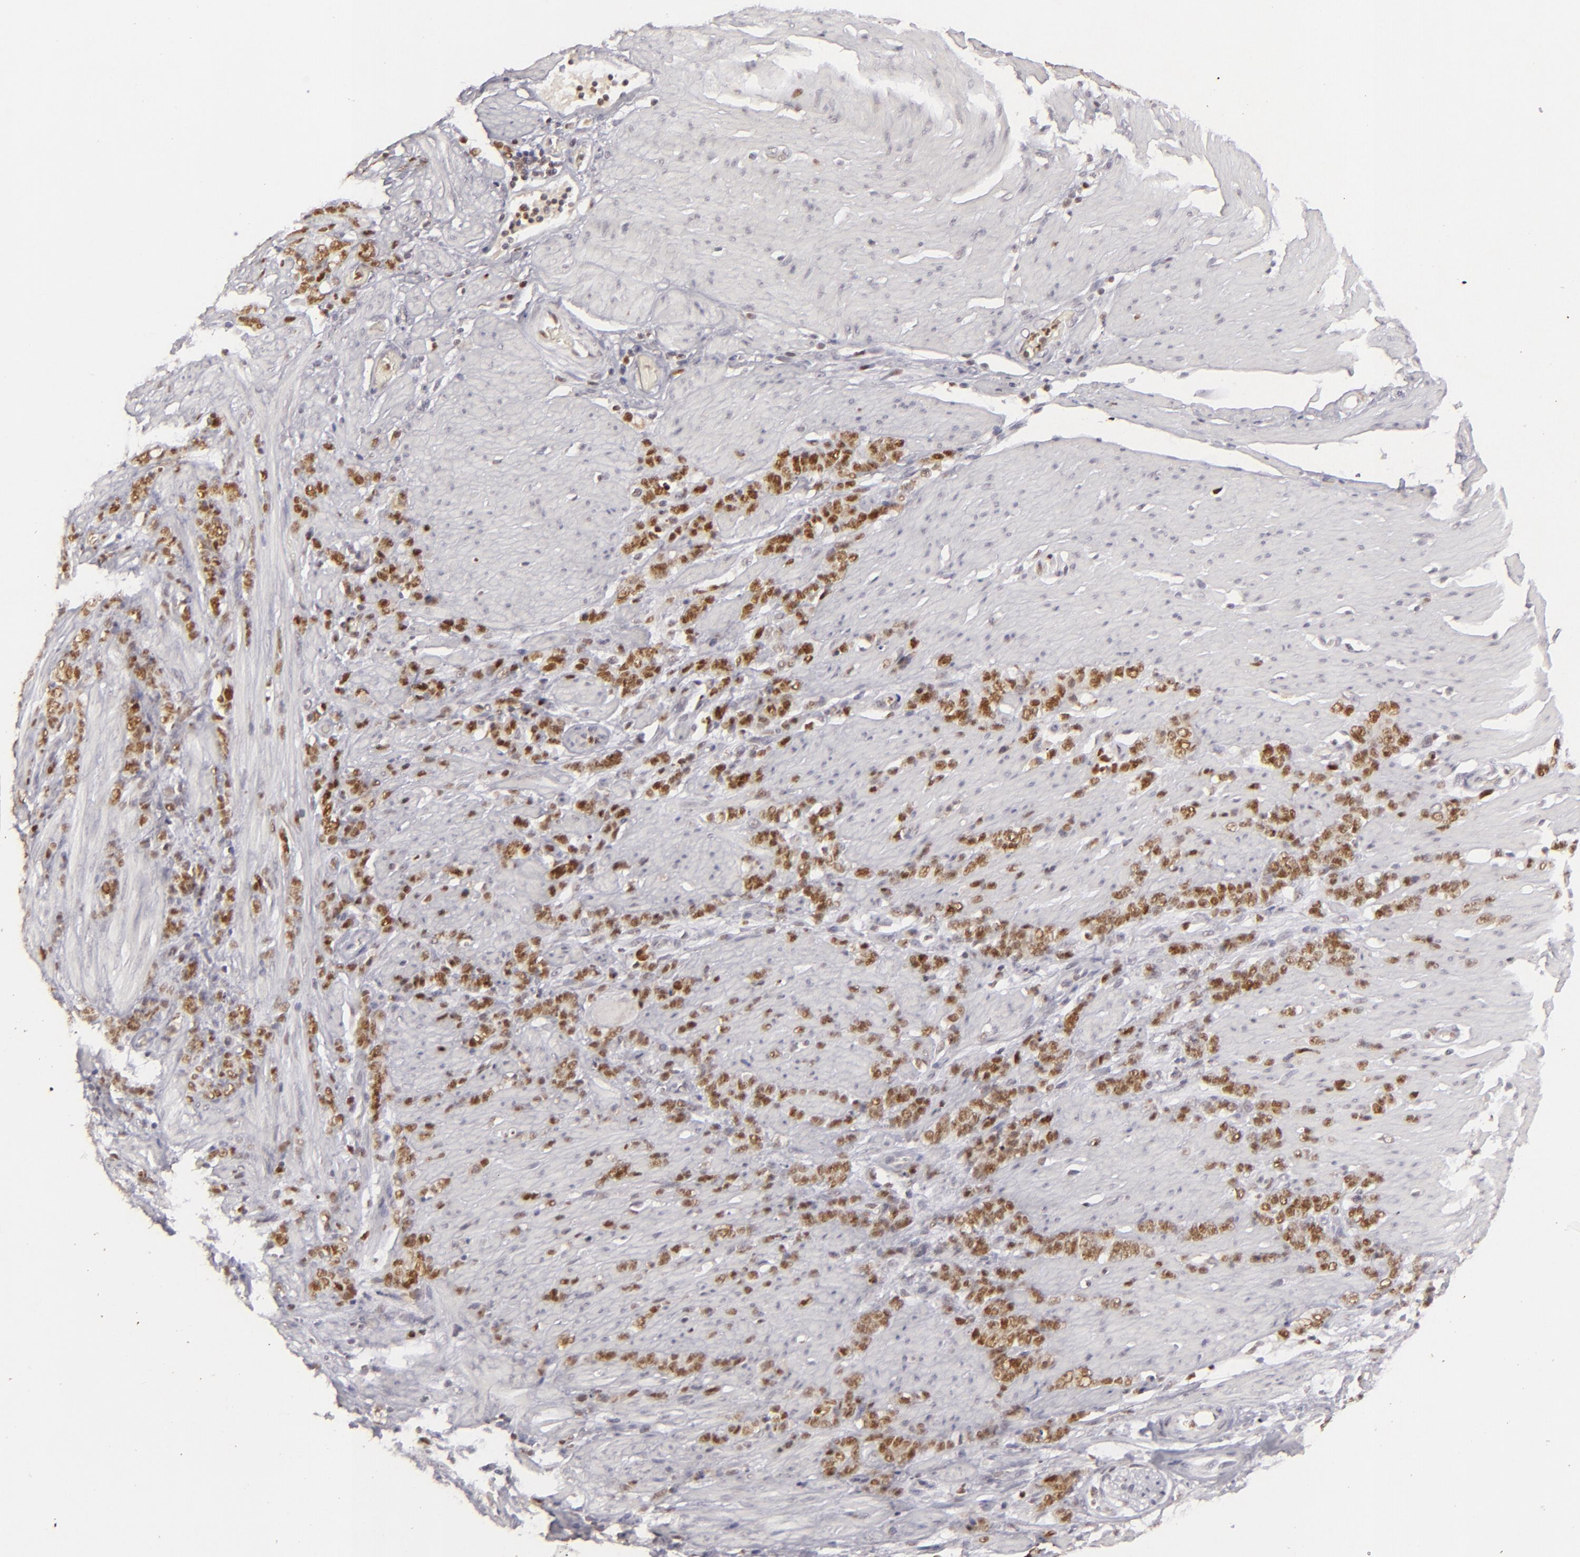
{"staining": {"intensity": "strong", "quantity": ">75%", "location": "nuclear"}, "tissue": "stomach cancer", "cell_type": "Tumor cells", "image_type": "cancer", "snomed": [{"axis": "morphology", "description": "Adenocarcinoma, NOS"}, {"axis": "topography", "description": "Stomach, lower"}], "caption": "Immunohistochemical staining of human stomach cancer demonstrates strong nuclear protein positivity in about >75% of tumor cells. (Stains: DAB in brown, nuclei in blue, Microscopy: brightfield microscopy at high magnification).", "gene": "FEN1", "patient": {"sex": "male", "age": 88}}